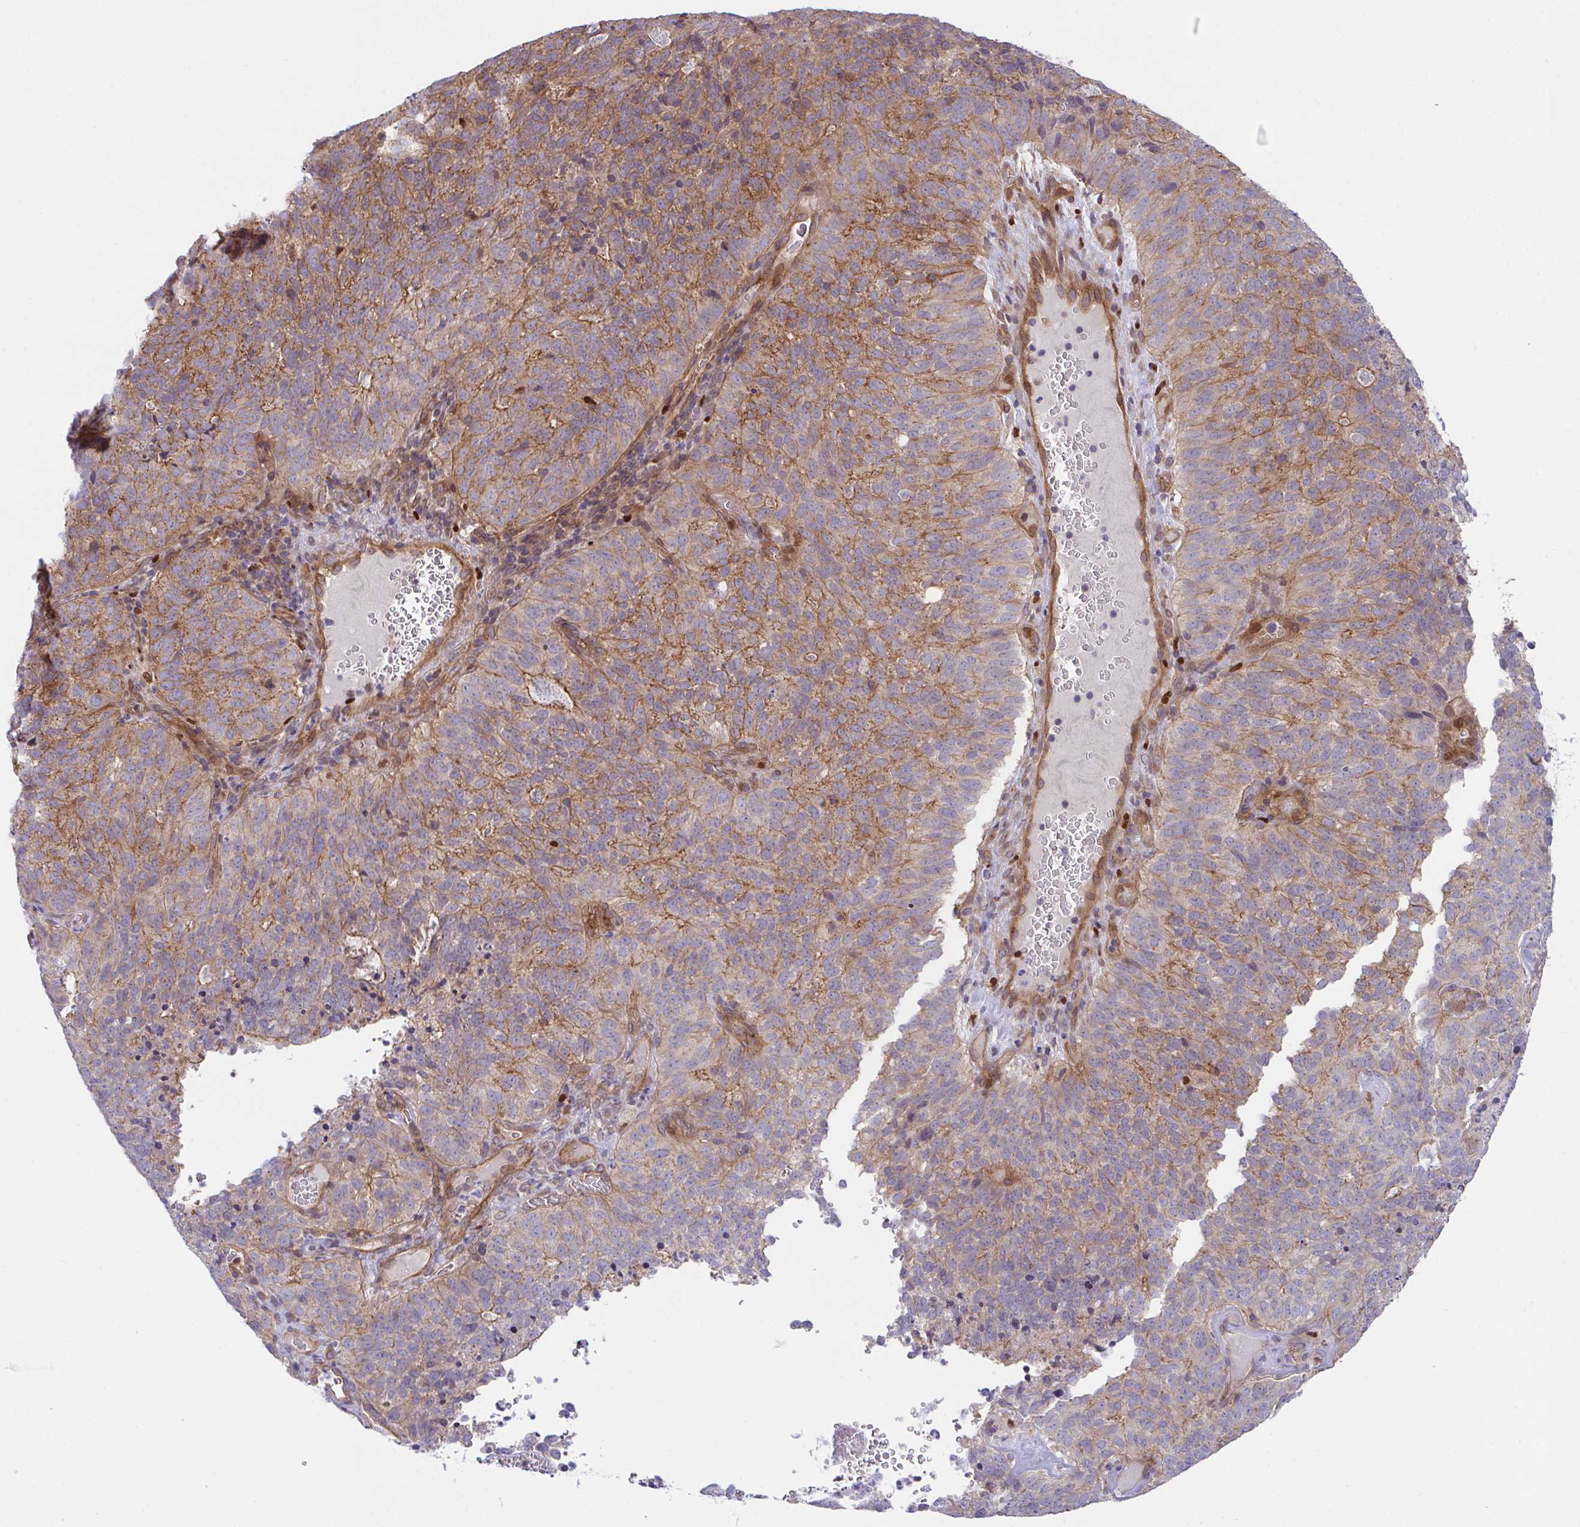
{"staining": {"intensity": "moderate", "quantity": "<25%", "location": "cytoplasmic/membranous"}, "tissue": "cervical cancer", "cell_type": "Tumor cells", "image_type": "cancer", "snomed": [{"axis": "morphology", "description": "Adenocarcinoma, NOS"}, {"axis": "topography", "description": "Cervix"}], "caption": "Approximately <25% of tumor cells in cervical cancer (adenocarcinoma) reveal moderate cytoplasmic/membranous protein expression as visualized by brown immunohistochemical staining.", "gene": "ZBED3", "patient": {"sex": "female", "age": 38}}